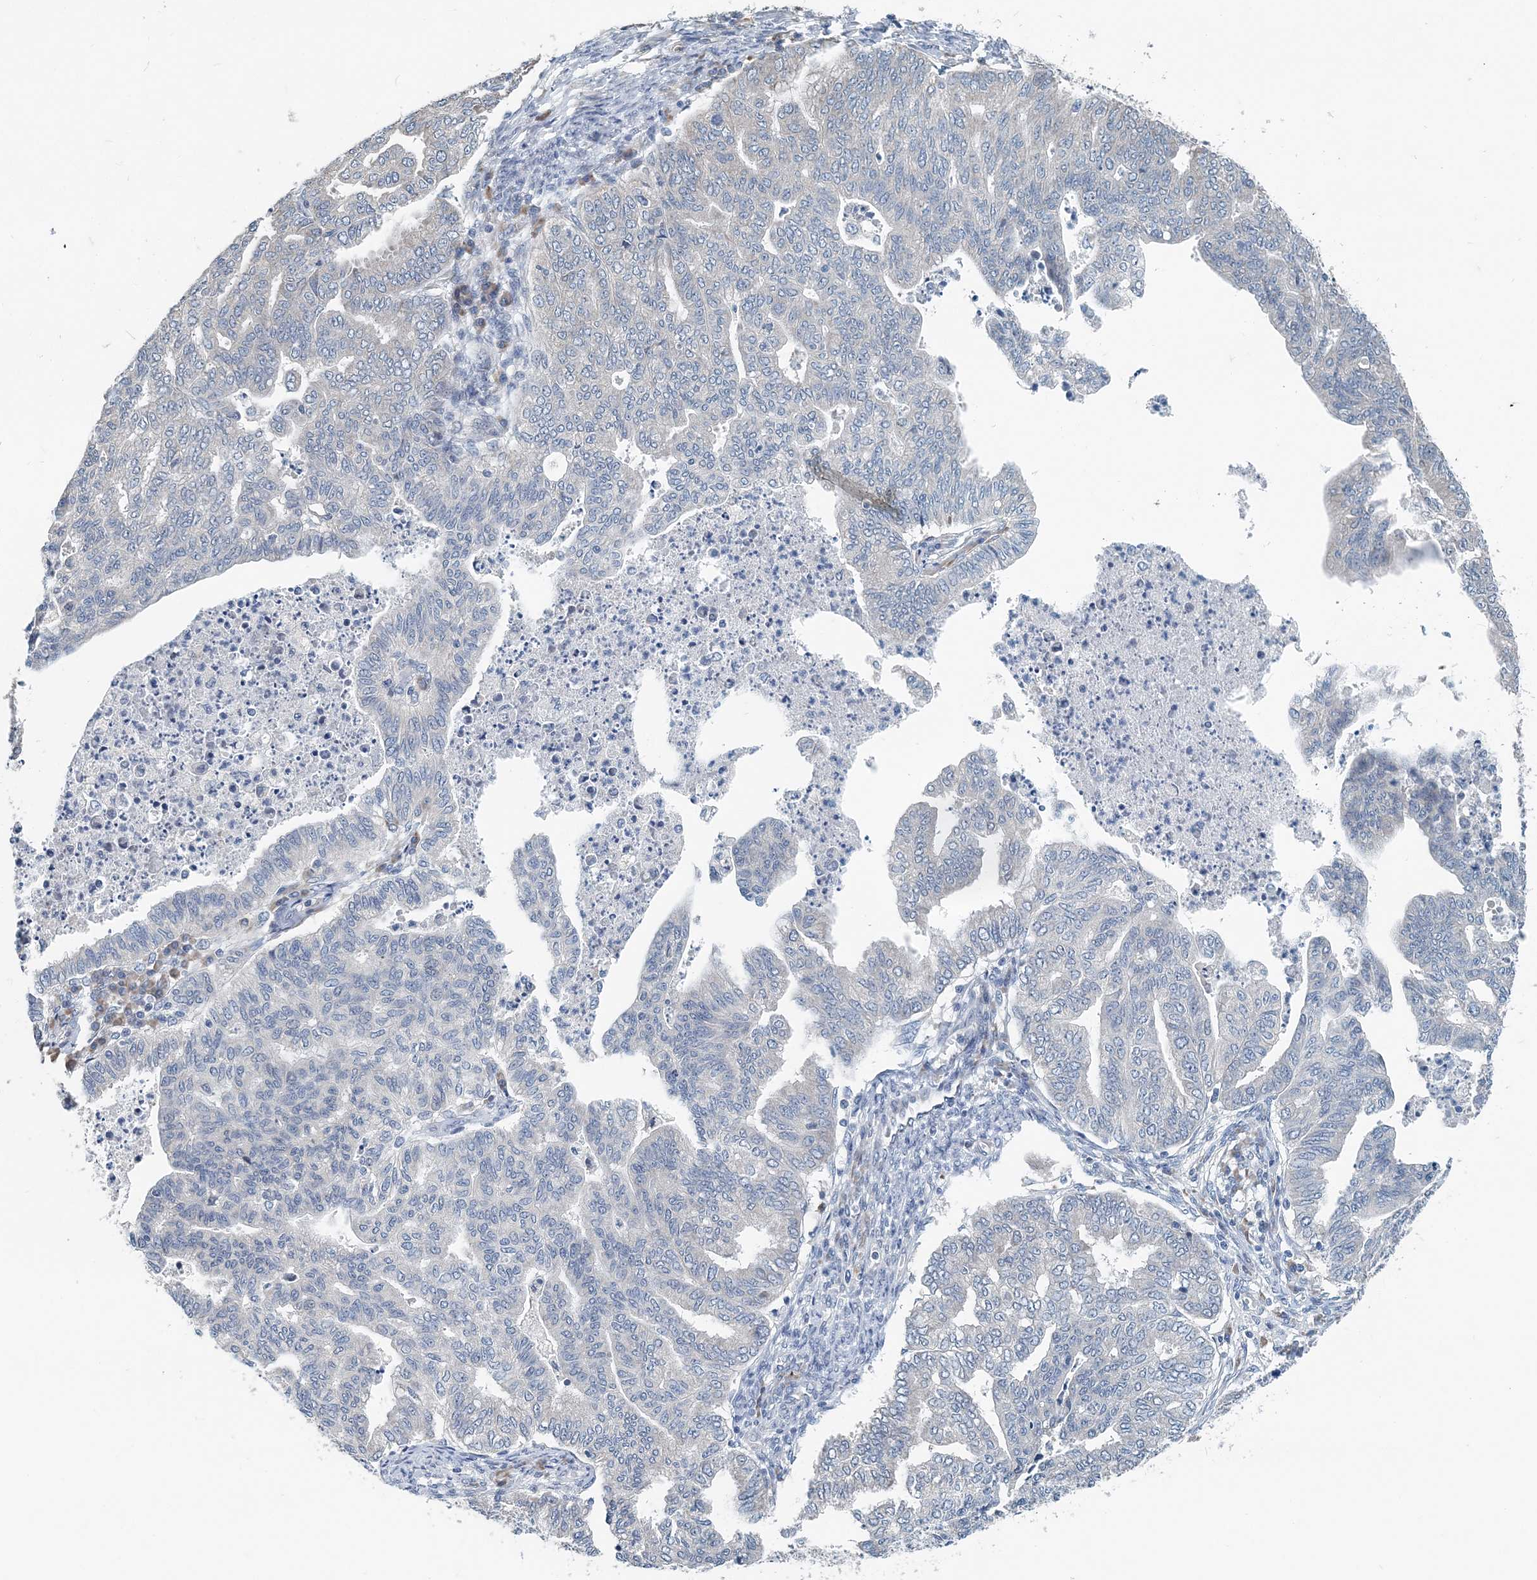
{"staining": {"intensity": "negative", "quantity": "none", "location": "none"}, "tissue": "endometrial cancer", "cell_type": "Tumor cells", "image_type": "cancer", "snomed": [{"axis": "morphology", "description": "Adenocarcinoma, NOS"}, {"axis": "topography", "description": "Endometrium"}], "caption": "Immunohistochemistry image of human adenocarcinoma (endometrial) stained for a protein (brown), which shows no positivity in tumor cells.", "gene": "EEF1A2", "patient": {"sex": "female", "age": 79}}